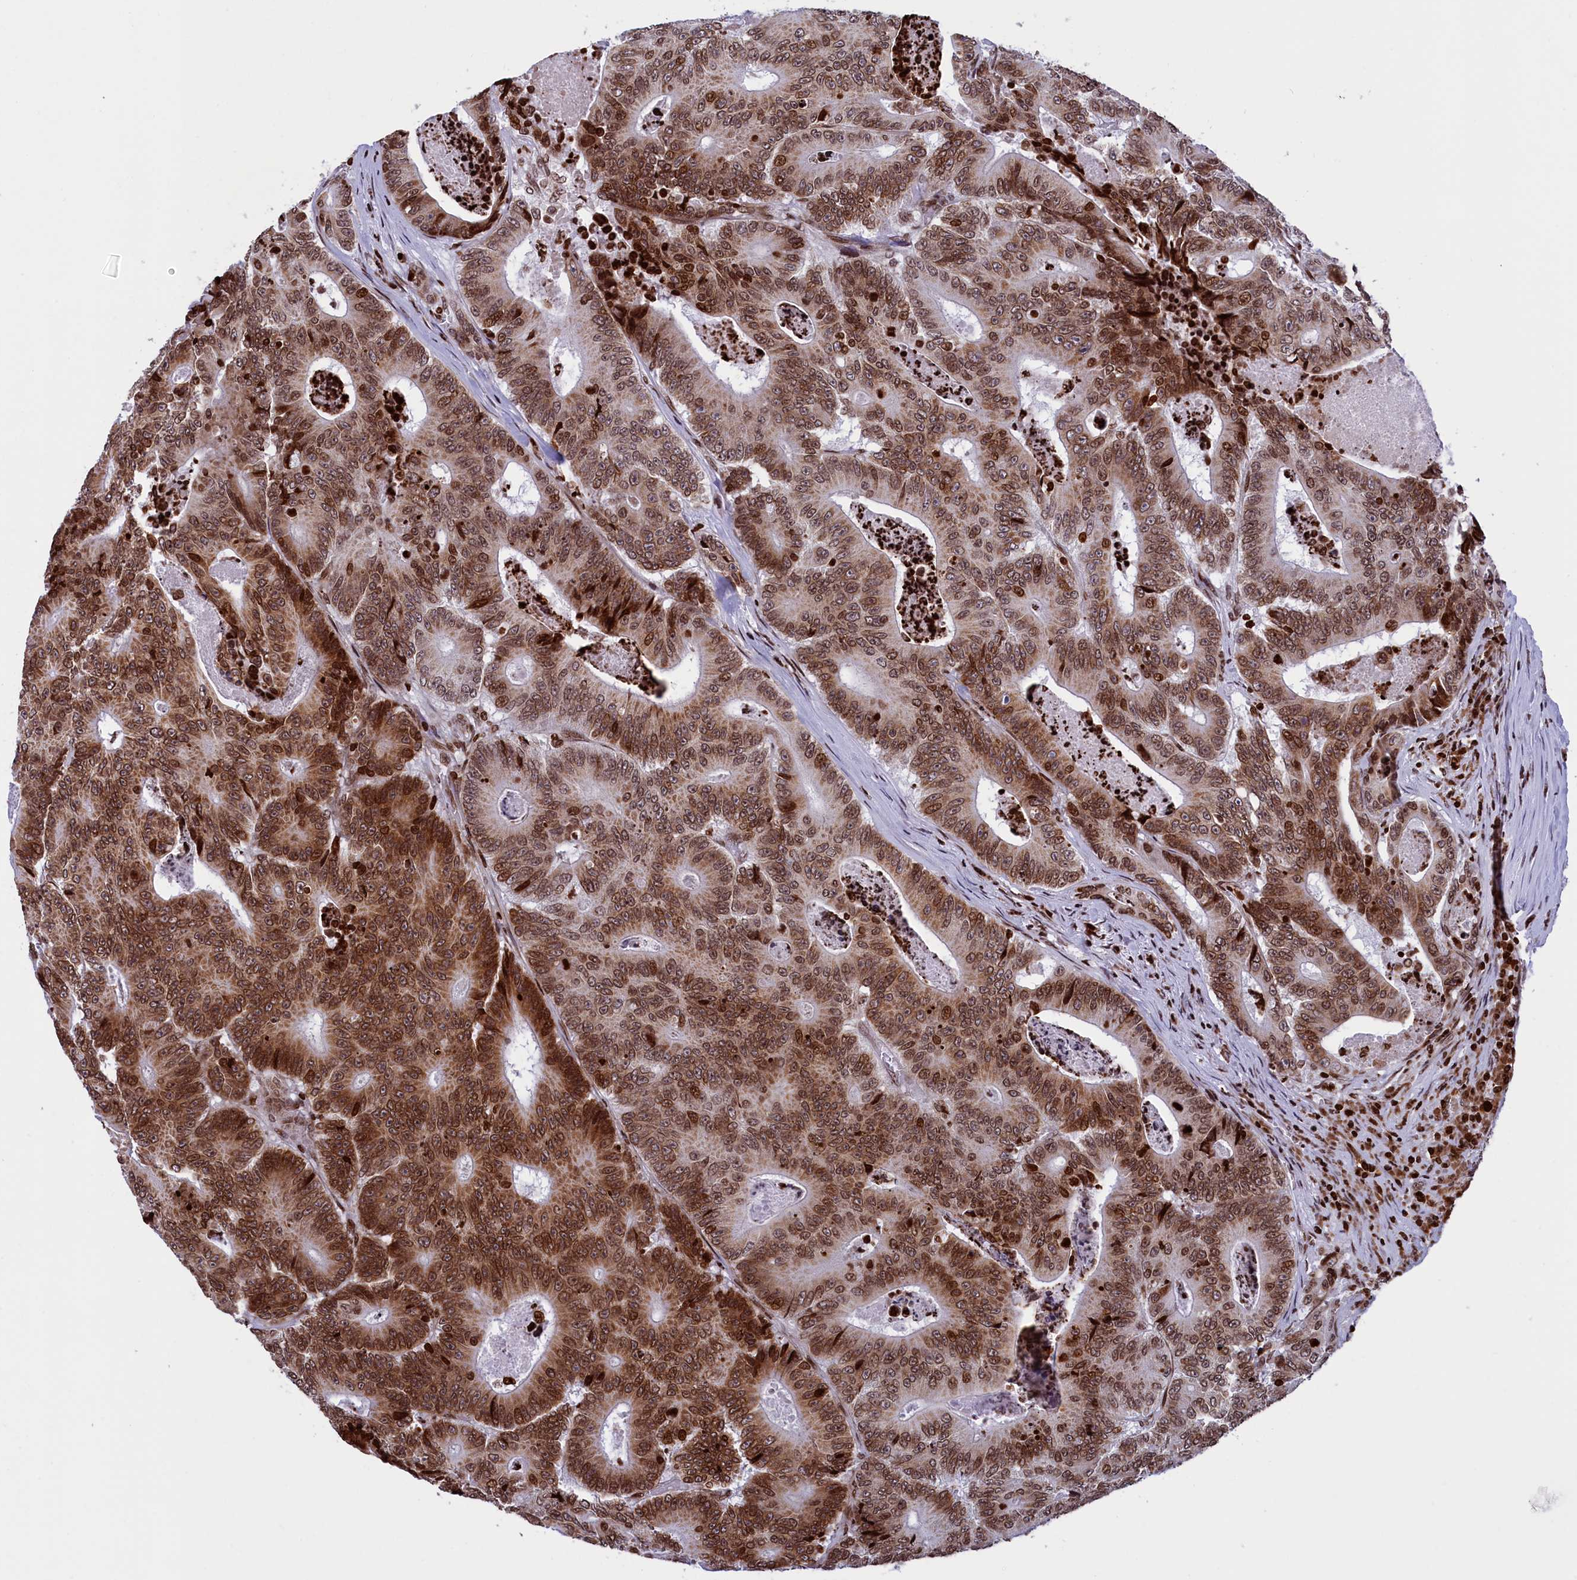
{"staining": {"intensity": "moderate", "quantity": ">75%", "location": "cytoplasmic/membranous,nuclear"}, "tissue": "colorectal cancer", "cell_type": "Tumor cells", "image_type": "cancer", "snomed": [{"axis": "morphology", "description": "Adenocarcinoma, NOS"}, {"axis": "topography", "description": "Colon"}], "caption": "Colorectal adenocarcinoma was stained to show a protein in brown. There is medium levels of moderate cytoplasmic/membranous and nuclear staining in approximately >75% of tumor cells.", "gene": "TIMM29", "patient": {"sex": "male", "age": 83}}